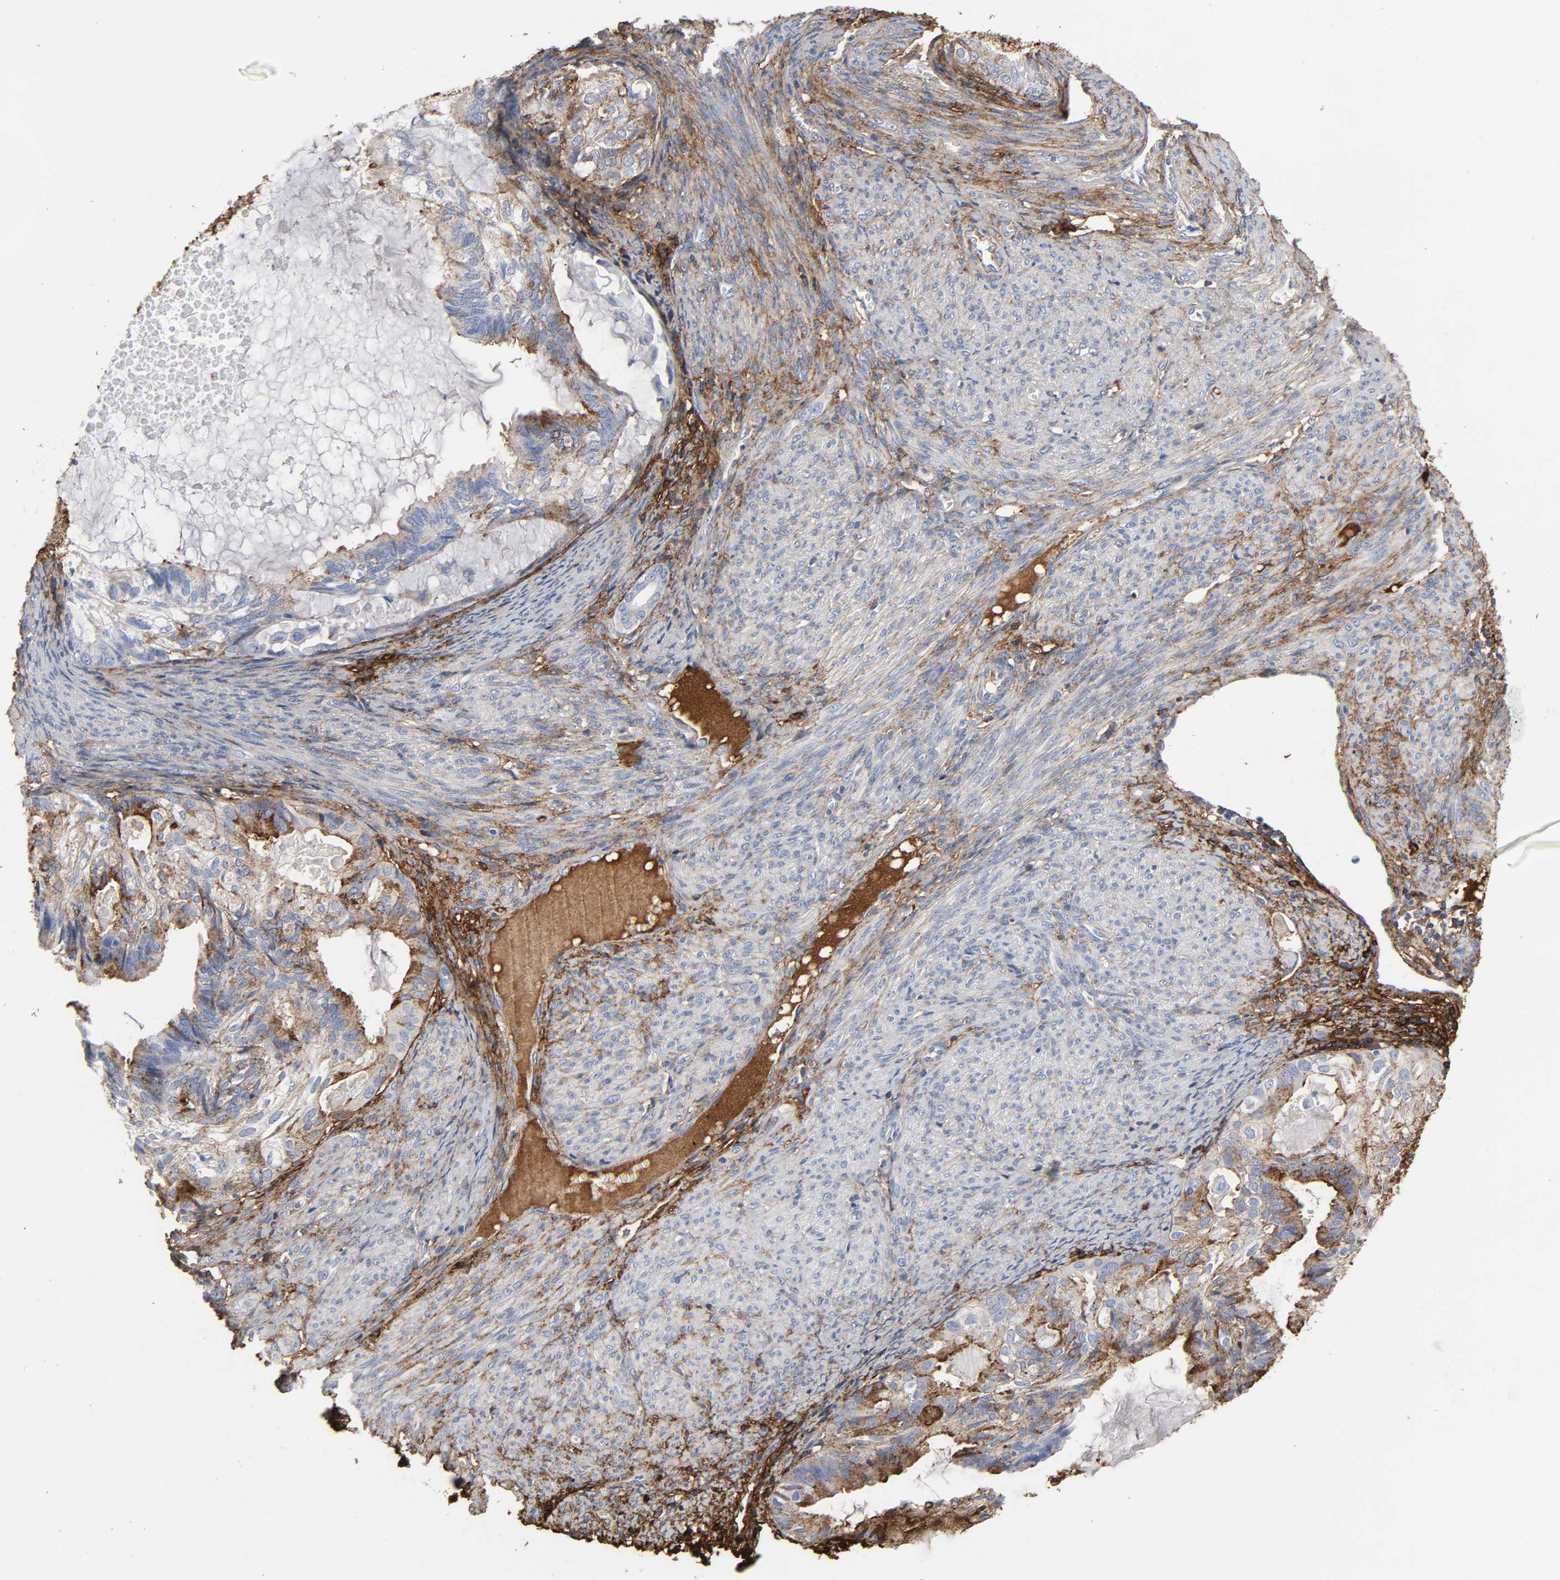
{"staining": {"intensity": "moderate", "quantity": "25%-75%", "location": "cytoplasmic/membranous"}, "tissue": "cervical cancer", "cell_type": "Tumor cells", "image_type": "cancer", "snomed": [{"axis": "morphology", "description": "Normal tissue, NOS"}, {"axis": "morphology", "description": "Adenocarcinoma, NOS"}, {"axis": "topography", "description": "Cervix"}, {"axis": "topography", "description": "Endometrium"}], "caption": "About 25%-75% of tumor cells in adenocarcinoma (cervical) exhibit moderate cytoplasmic/membranous protein positivity as visualized by brown immunohistochemical staining.", "gene": "FBLN1", "patient": {"sex": "female", "age": 86}}